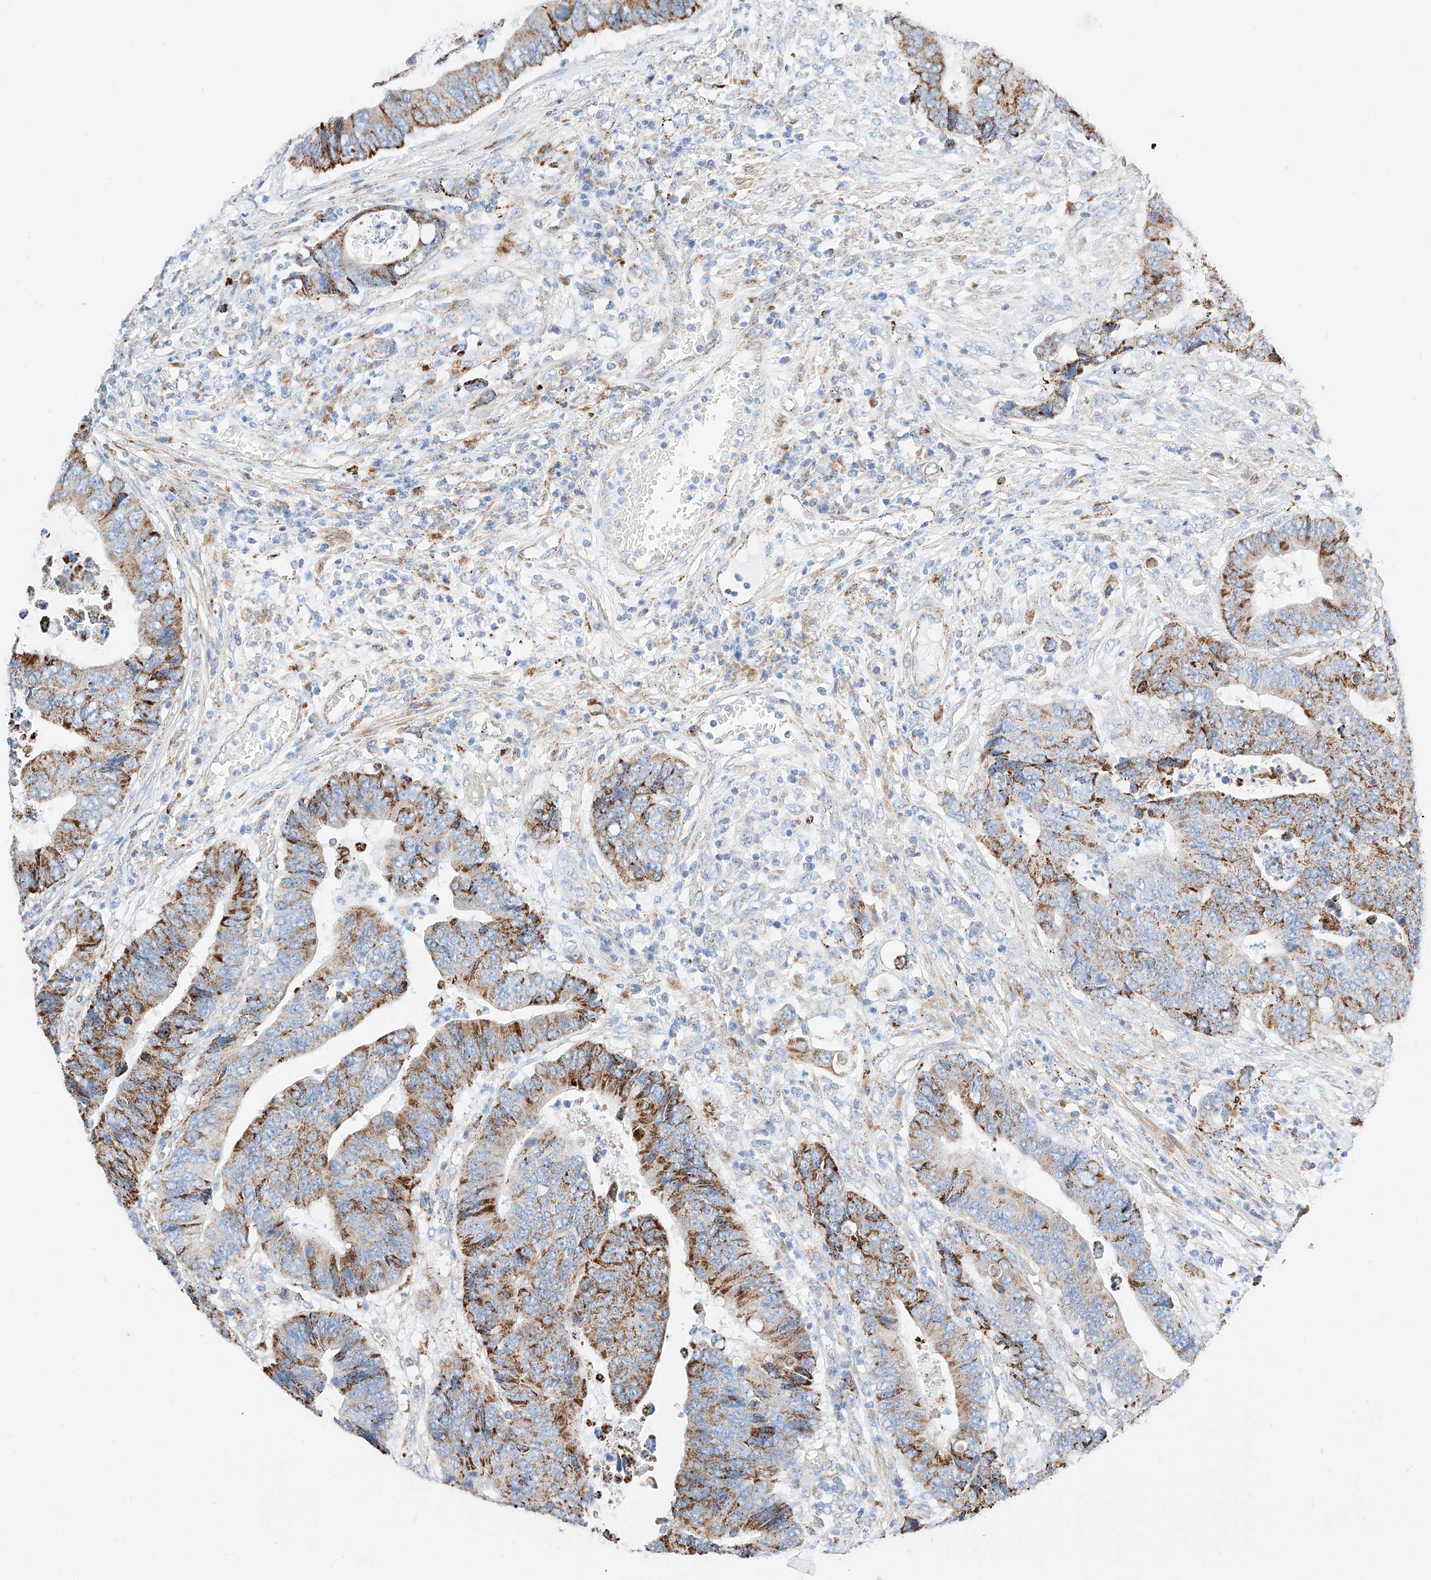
{"staining": {"intensity": "moderate", "quantity": ">75%", "location": "cytoplasmic/membranous"}, "tissue": "colorectal cancer", "cell_type": "Tumor cells", "image_type": "cancer", "snomed": [{"axis": "morphology", "description": "Adenocarcinoma, NOS"}, {"axis": "topography", "description": "Rectum"}], "caption": "High-magnification brightfield microscopy of colorectal cancer (adenocarcinoma) stained with DAB (3,3'-diaminobenzidine) (brown) and counterstained with hematoxylin (blue). tumor cells exhibit moderate cytoplasmic/membranous positivity is appreciated in approximately>75% of cells.", "gene": "C6orf62", "patient": {"sex": "male", "age": 84}}